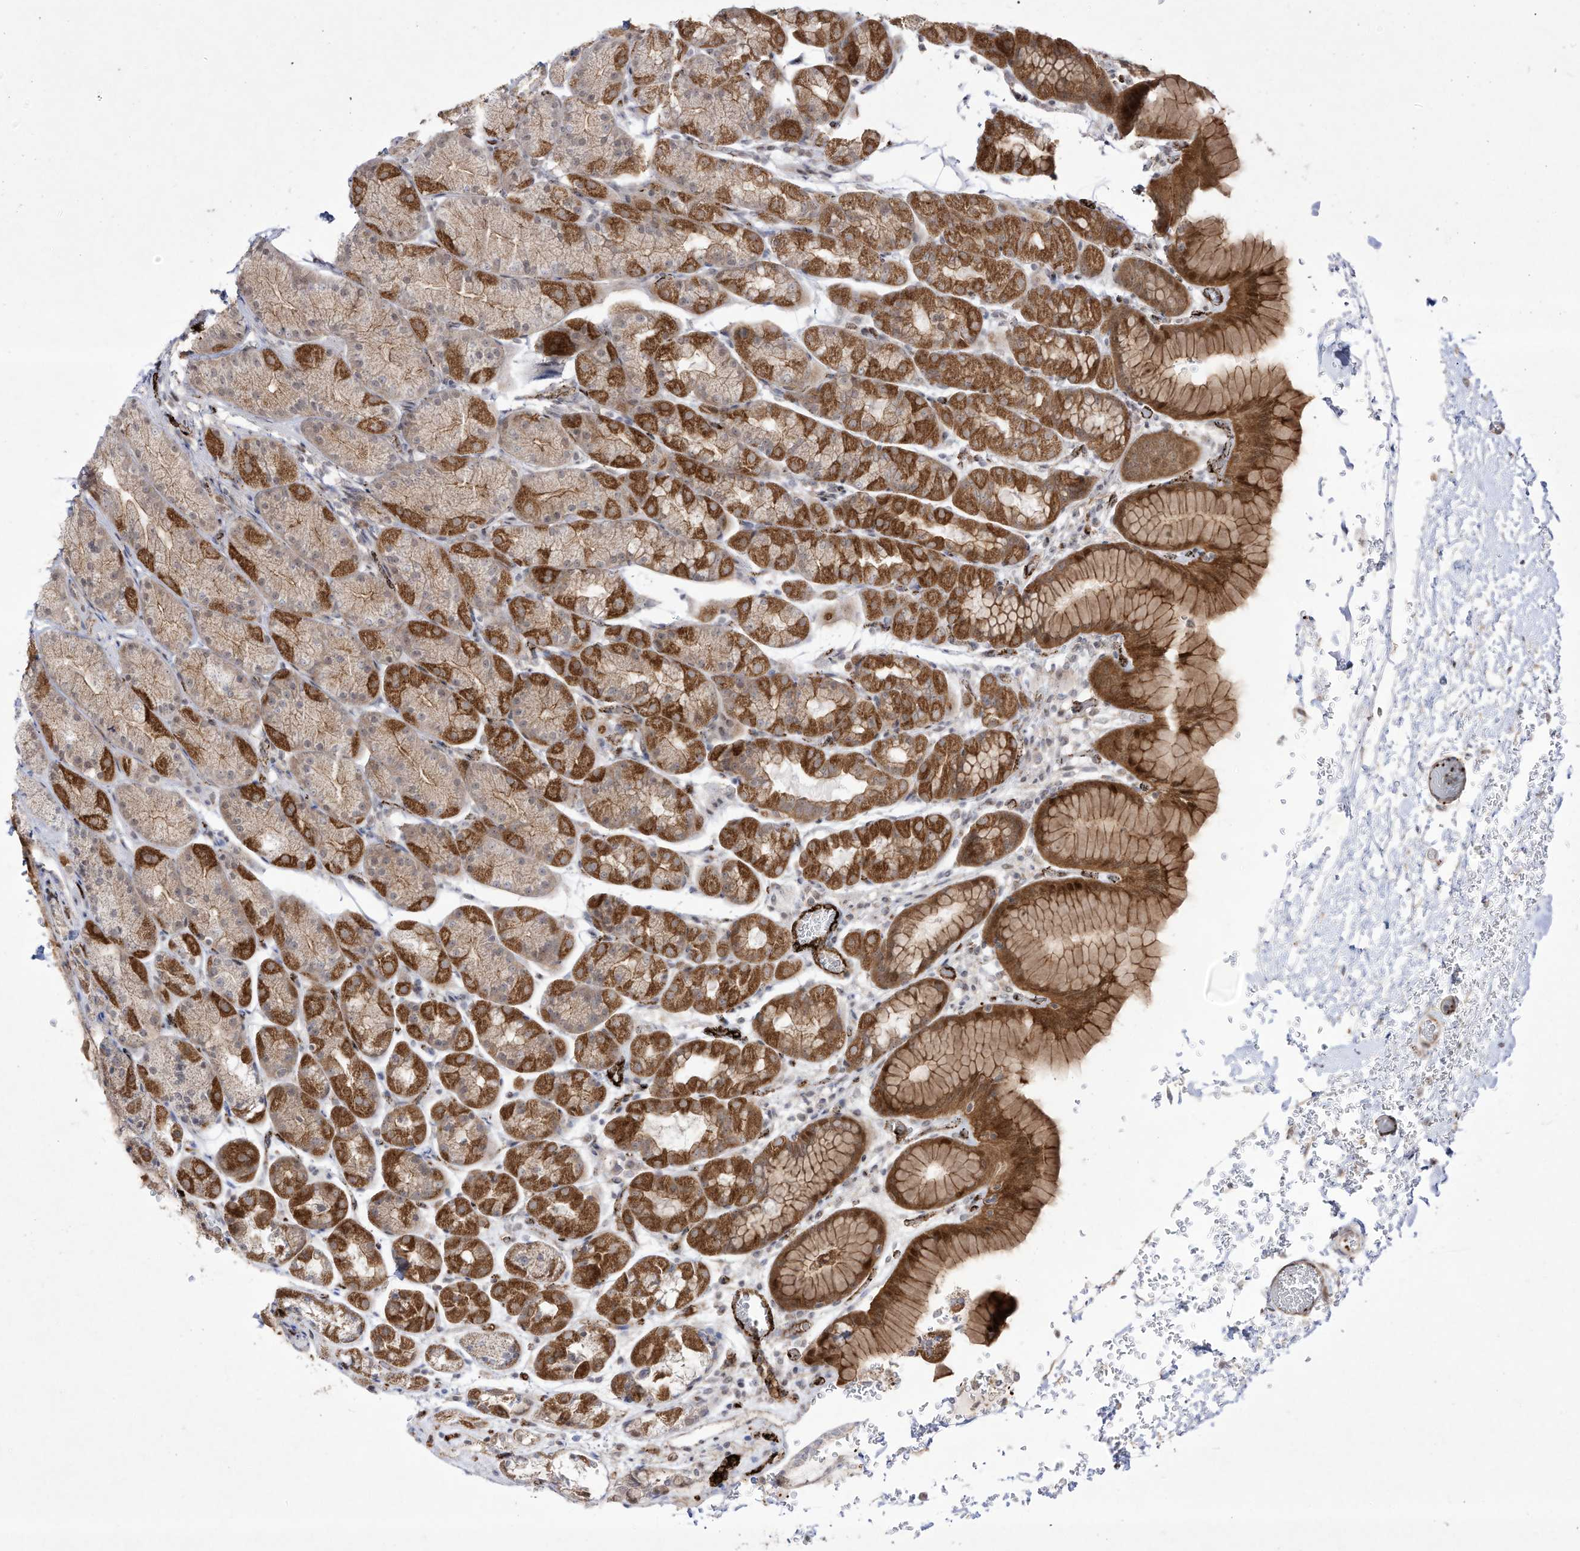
{"staining": {"intensity": "strong", "quantity": "25%-75%", "location": "cytoplasmic/membranous"}, "tissue": "stomach", "cell_type": "Glandular cells", "image_type": "normal", "snomed": [{"axis": "morphology", "description": "Normal tissue, NOS"}, {"axis": "topography", "description": "Stomach"}], "caption": "Protein analysis of benign stomach reveals strong cytoplasmic/membranous staining in approximately 25%-75% of glandular cells.", "gene": "ZGRF1", "patient": {"sex": "male", "age": 42}}